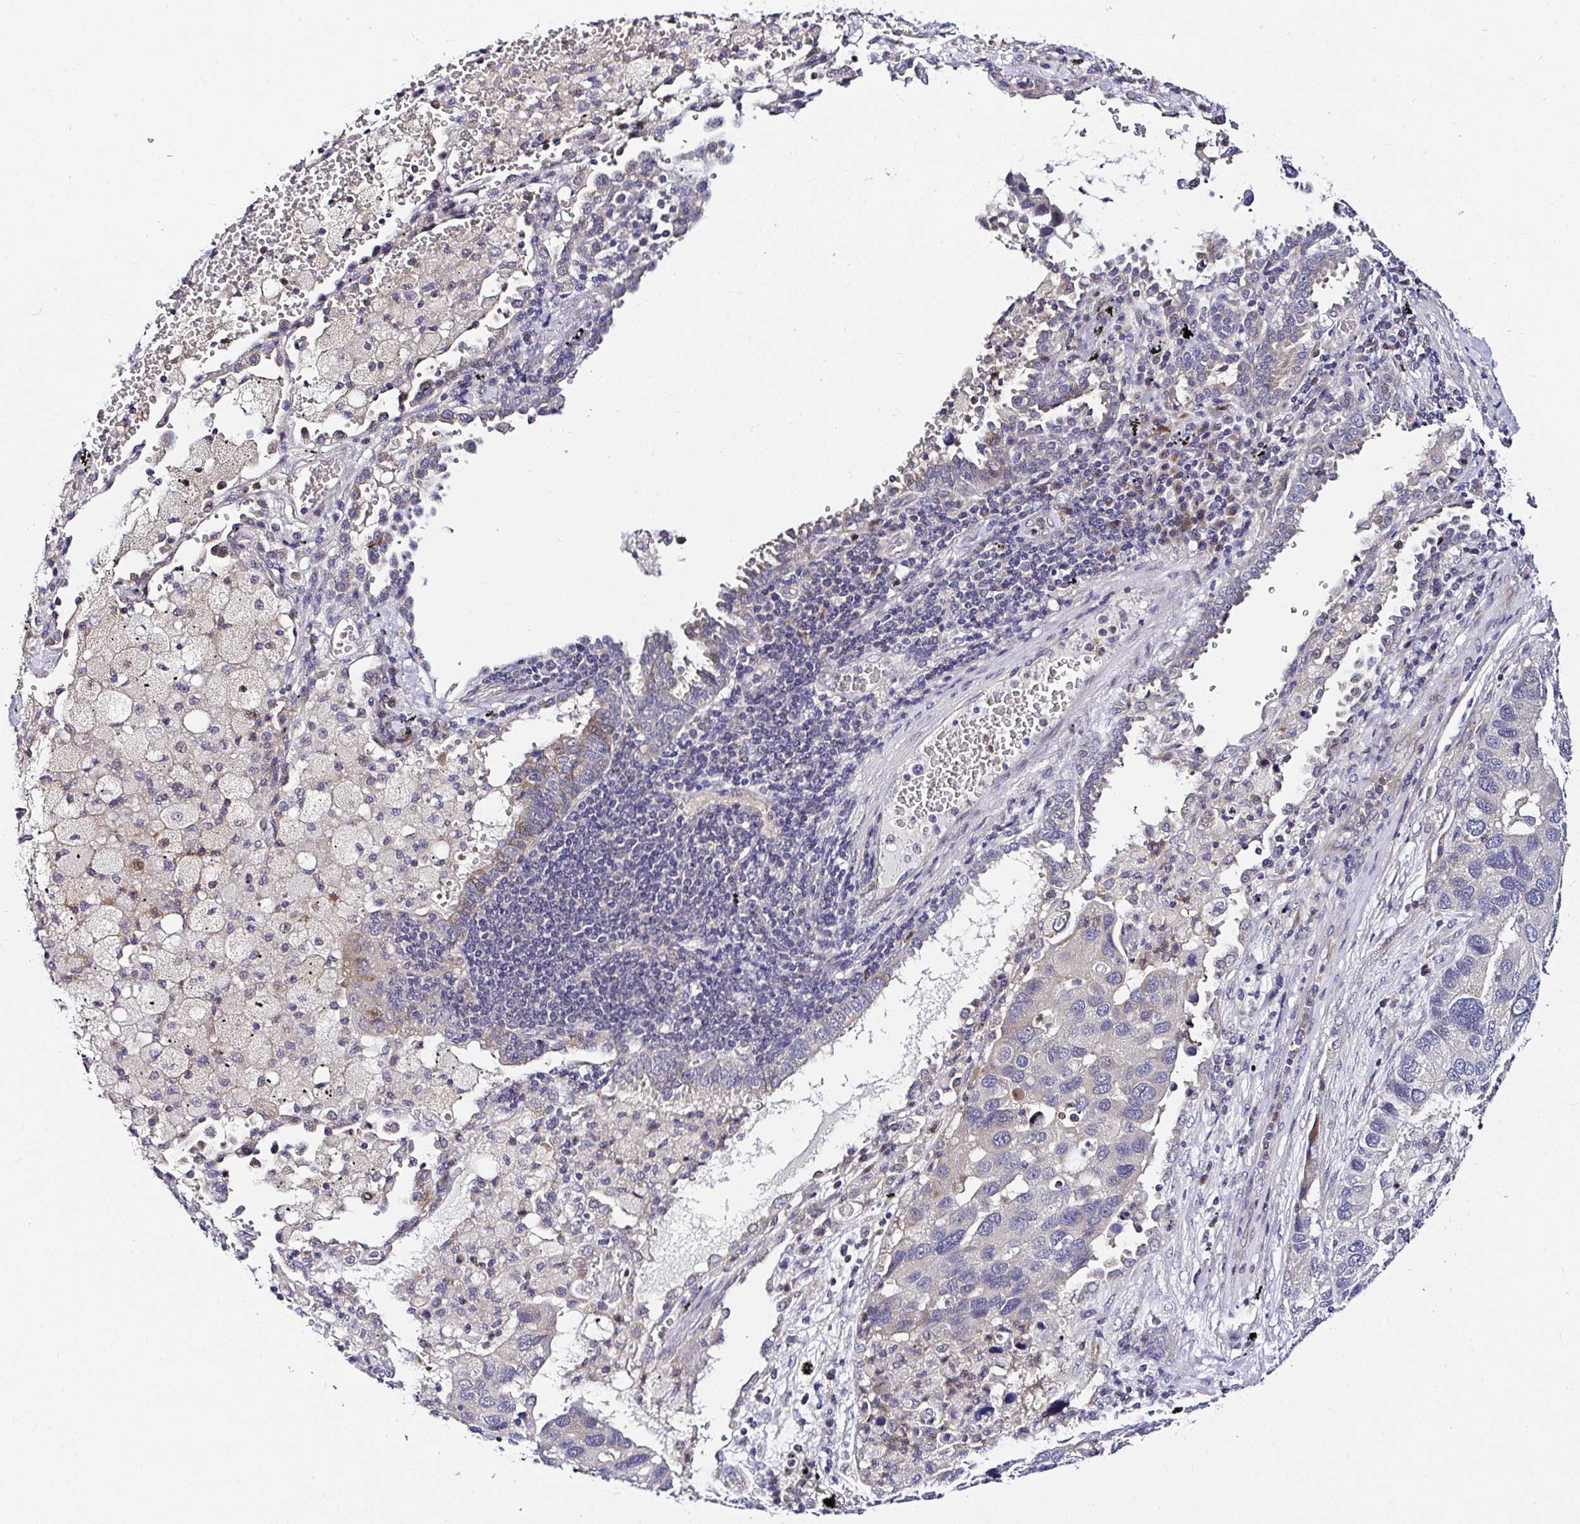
{"staining": {"intensity": "negative", "quantity": "none", "location": "none"}, "tissue": "lung cancer", "cell_type": "Tumor cells", "image_type": "cancer", "snomed": [{"axis": "morphology", "description": "Aneuploidy"}, {"axis": "morphology", "description": "Adenocarcinoma, NOS"}, {"axis": "topography", "description": "Lymph node"}, {"axis": "topography", "description": "Lung"}], "caption": "This is an immunohistochemistry (IHC) image of lung cancer (adenocarcinoma). There is no staining in tumor cells.", "gene": "DEPDC5", "patient": {"sex": "female", "age": 74}}